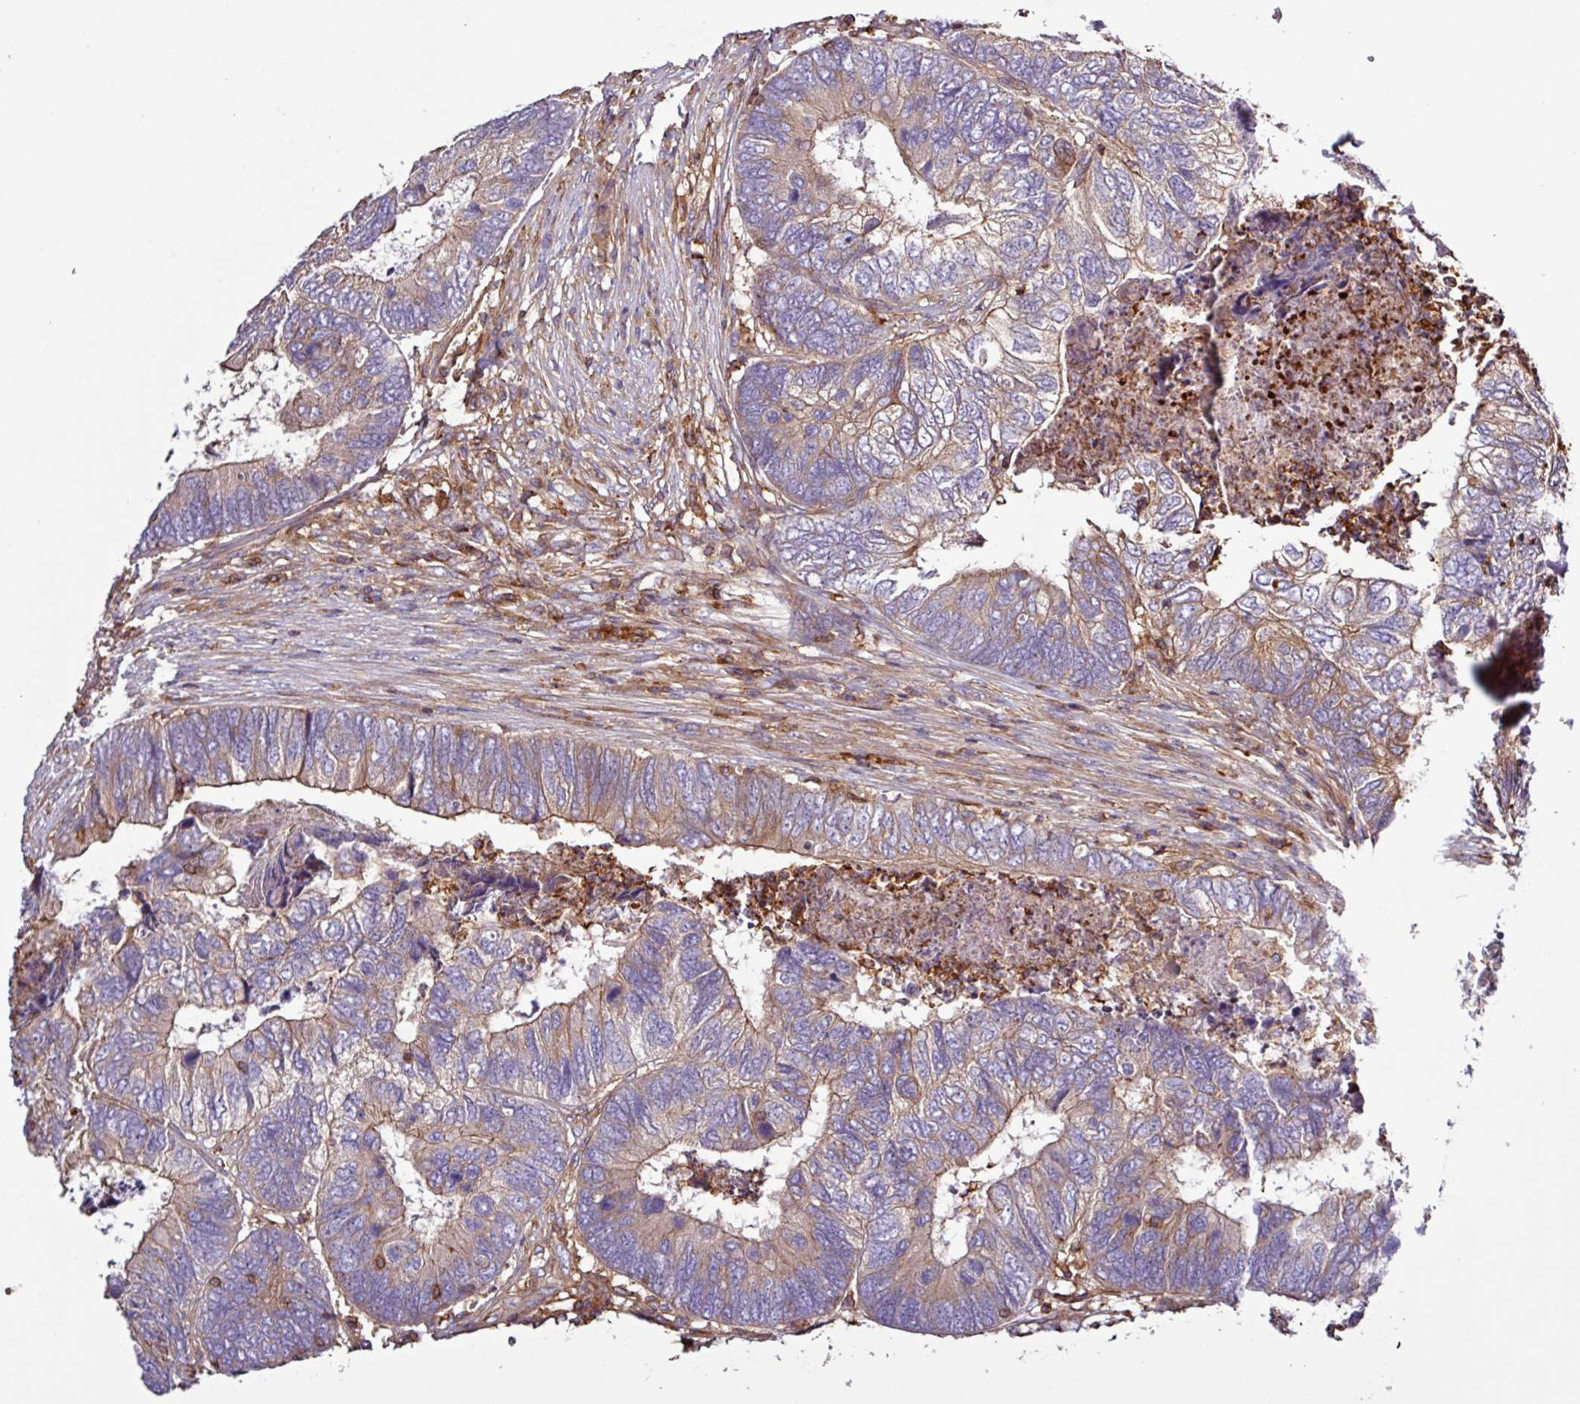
{"staining": {"intensity": "moderate", "quantity": ">75%", "location": "cytoplasmic/membranous"}, "tissue": "colorectal cancer", "cell_type": "Tumor cells", "image_type": "cancer", "snomed": [{"axis": "morphology", "description": "Adenocarcinoma, NOS"}, {"axis": "topography", "description": "Colon"}], "caption": "A high-resolution photomicrograph shows immunohistochemistry (IHC) staining of colorectal cancer (adenocarcinoma), which reveals moderate cytoplasmic/membranous staining in approximately >75% of tumor cells.", "gene": "ACTR3", "patient": {"sex": "female", "age": 67}}